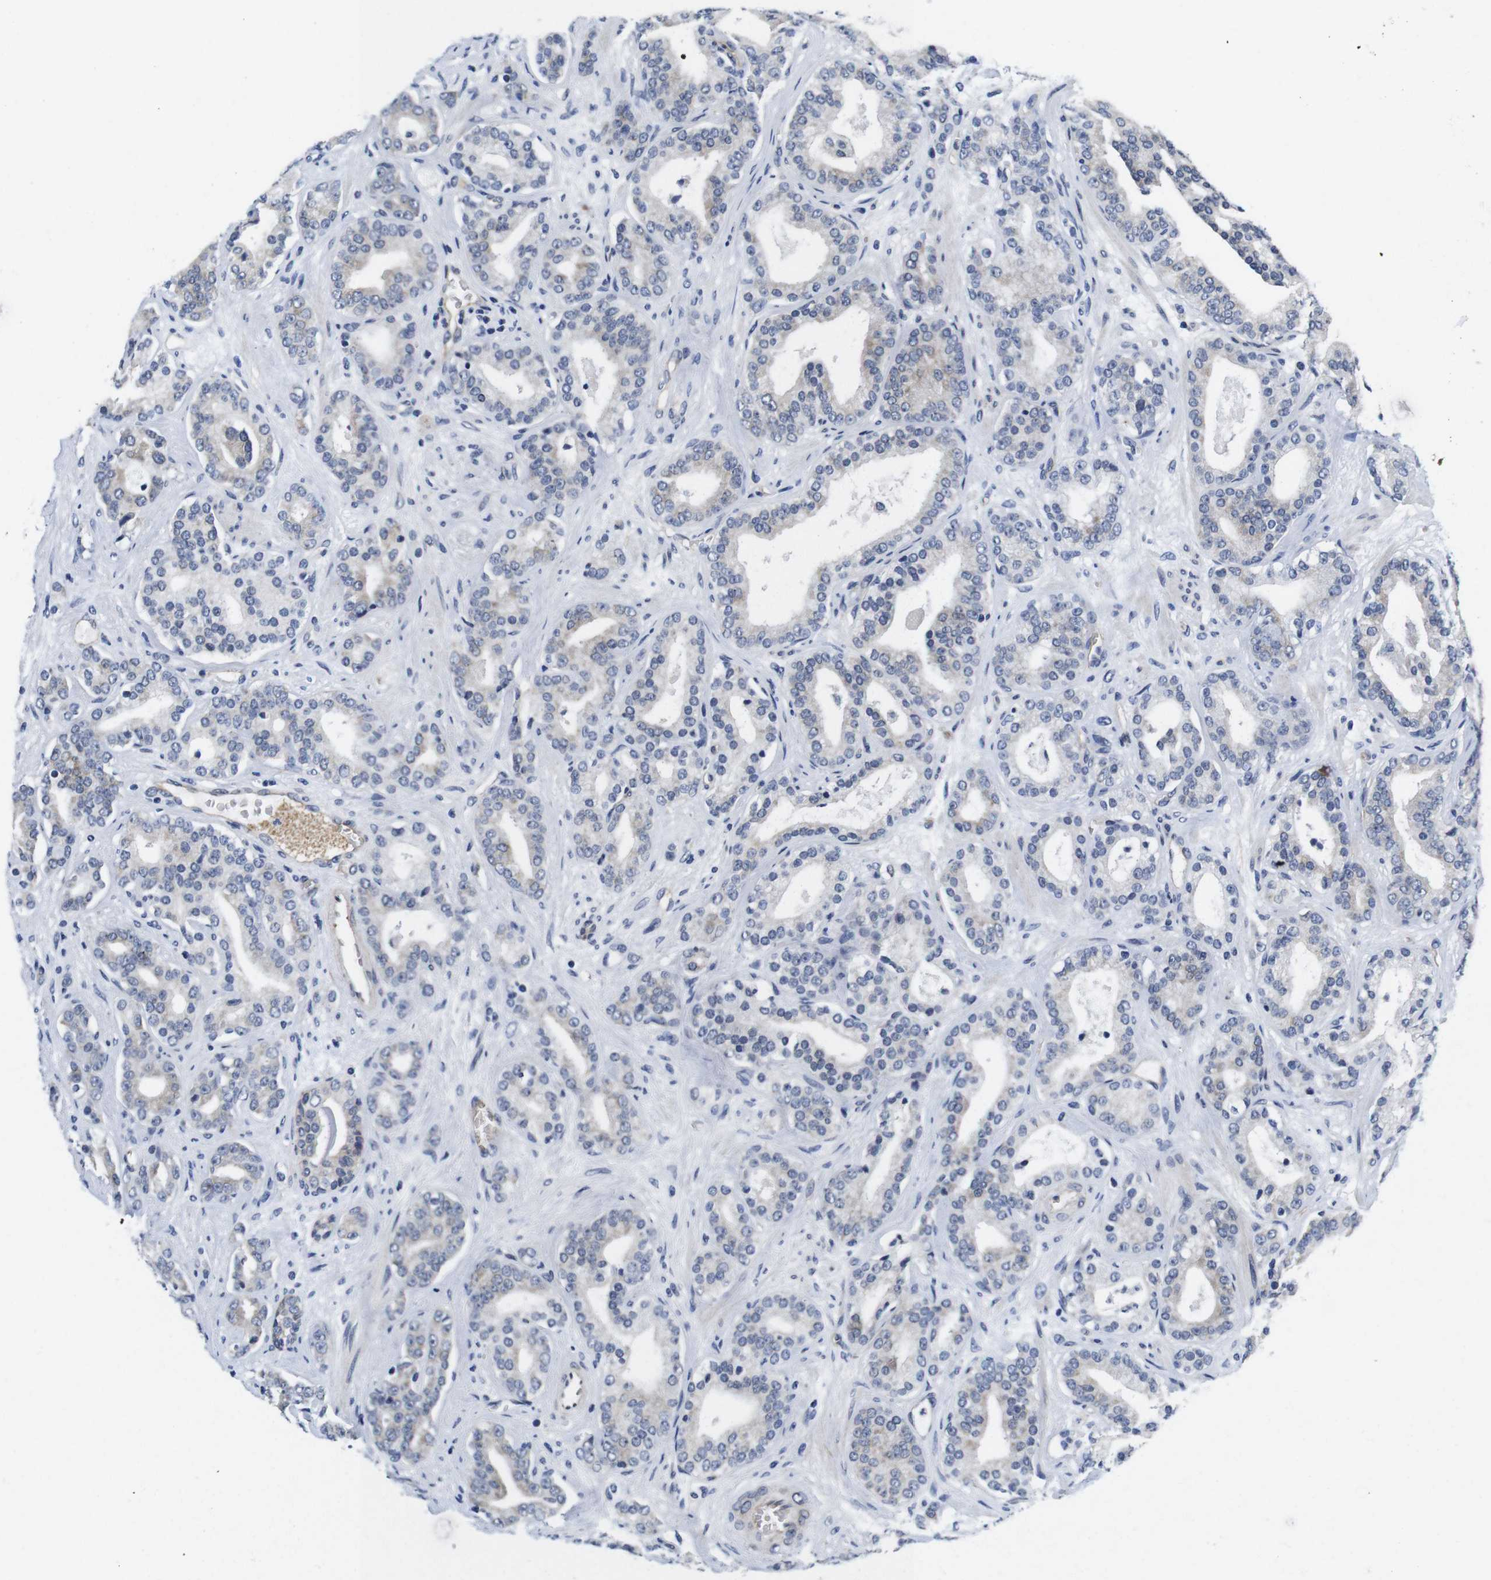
{"staining": {"intensity": "negative", "quantity": "none", "location": "none"}, "tissue": "prostate cancer", "cell_type": "Tumor cells", "image_type": "cancer", "snomed": [{"axis": "morphology", "description": "Adenocarcinoma, Low grade"}, {"axis": "topography", "description": "Prostate"}], "caption": "Immunohistochemistry image of neoplastic tissue: human adenocarcinoma (low-grade) (prostate) stained with DAB displays no significant protein staining in tumor cells.", "gene": "SOCS3", "patient": {"sex": "male", "age": 63}}